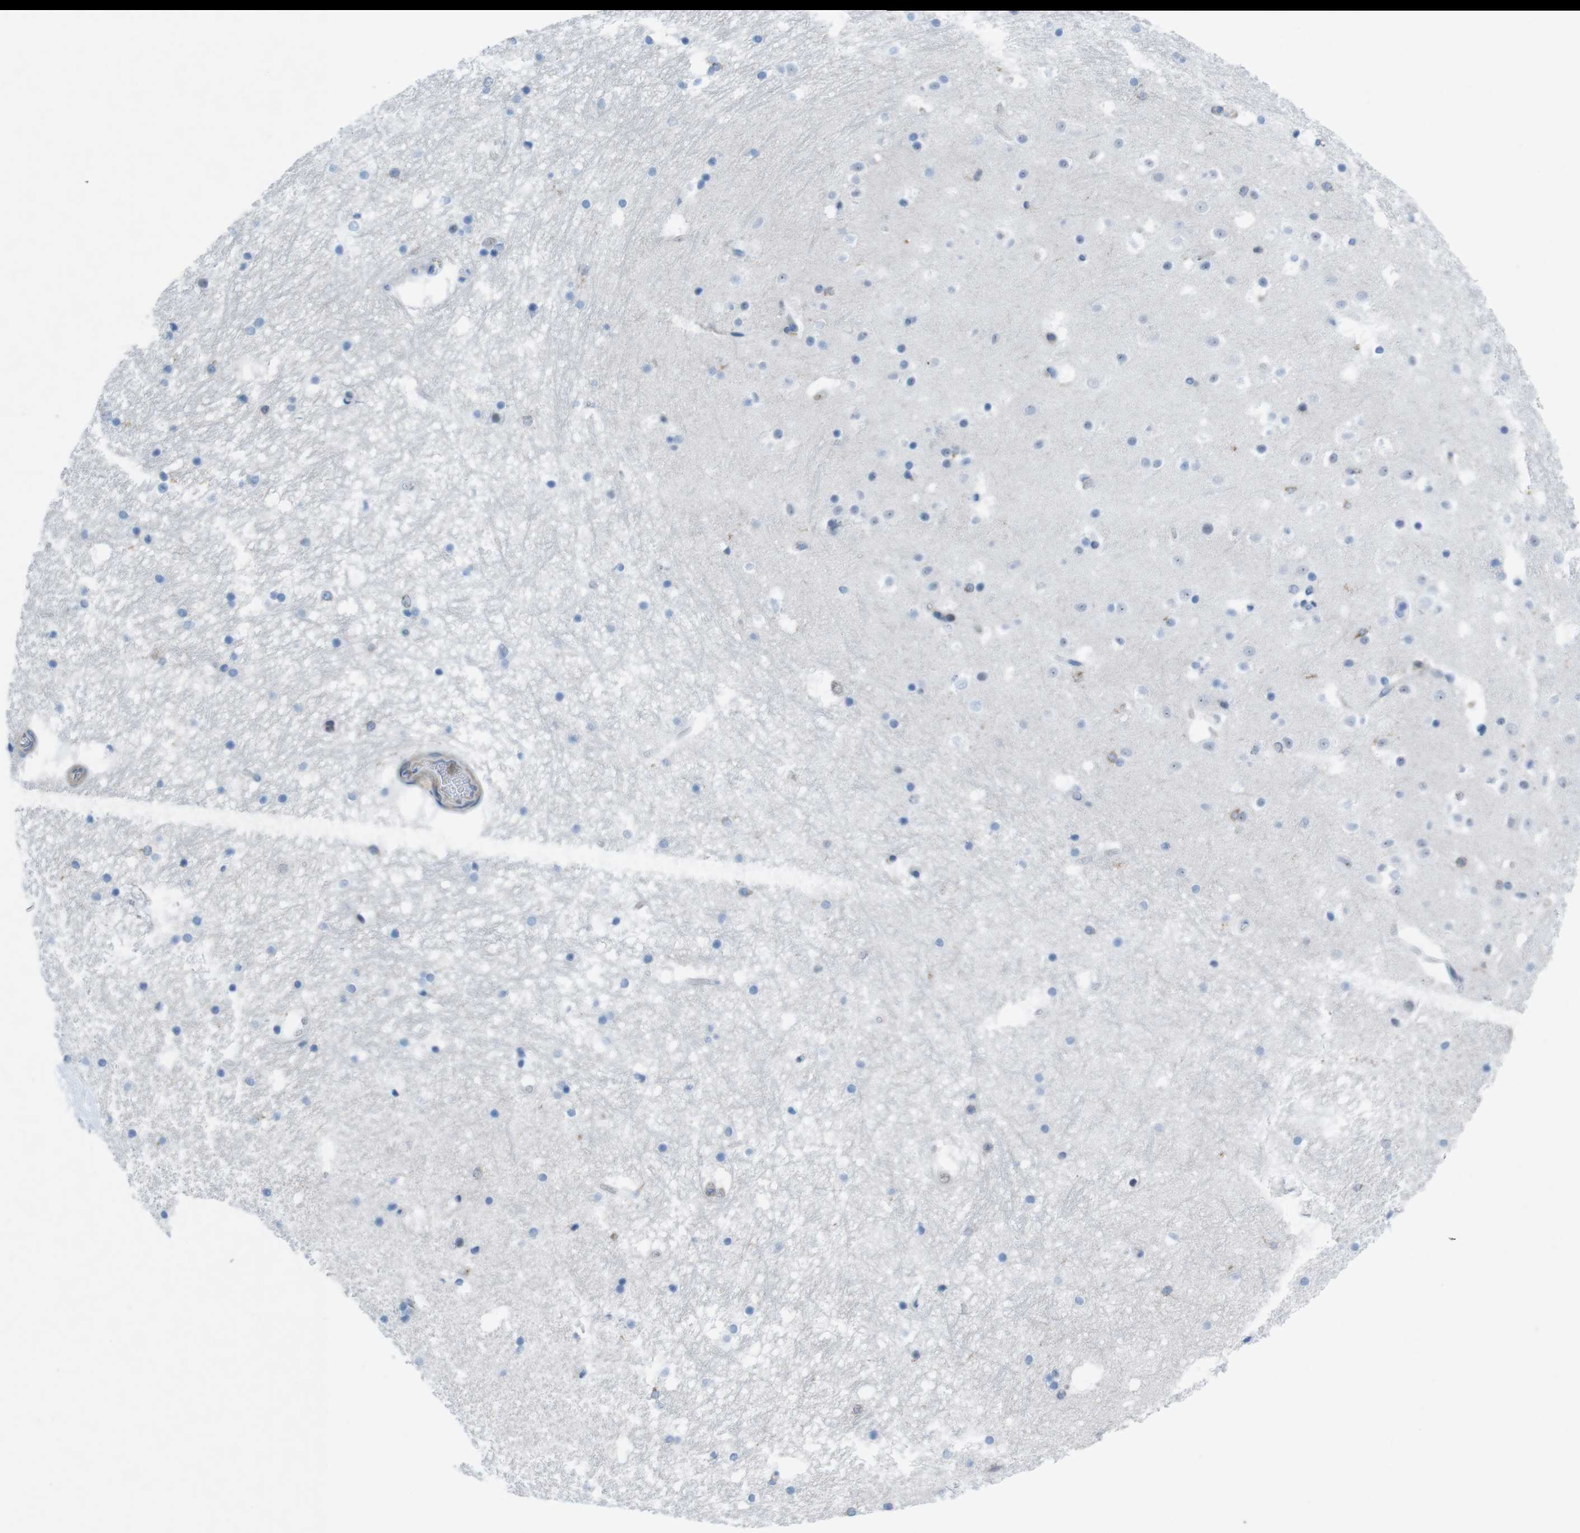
{"staining": {"intensity": "negative", "quantity": "none", "location": "none"}, "tissue": "hippocampus", "cell_type": "Glial cells", "image_type": "normal", "snomed": [{"axis": "morphology", "description": "Normal tissue, NOS"}, {"axis": "topography", "description": "Hippocampus"}], "caption": "A high-resolution photomicrograph shows IHC staining of unremarkable hippocampus, which exhibits no significant positivity in glial cells. Brightfield microscopy of IHC stained with DAB (3,3'-diaminobenzidine) (brown) and hematoxylin (blue), captured at high magnification.", "gene": "DIAPH2", "patient": {"sex": "male", "age": 45}}